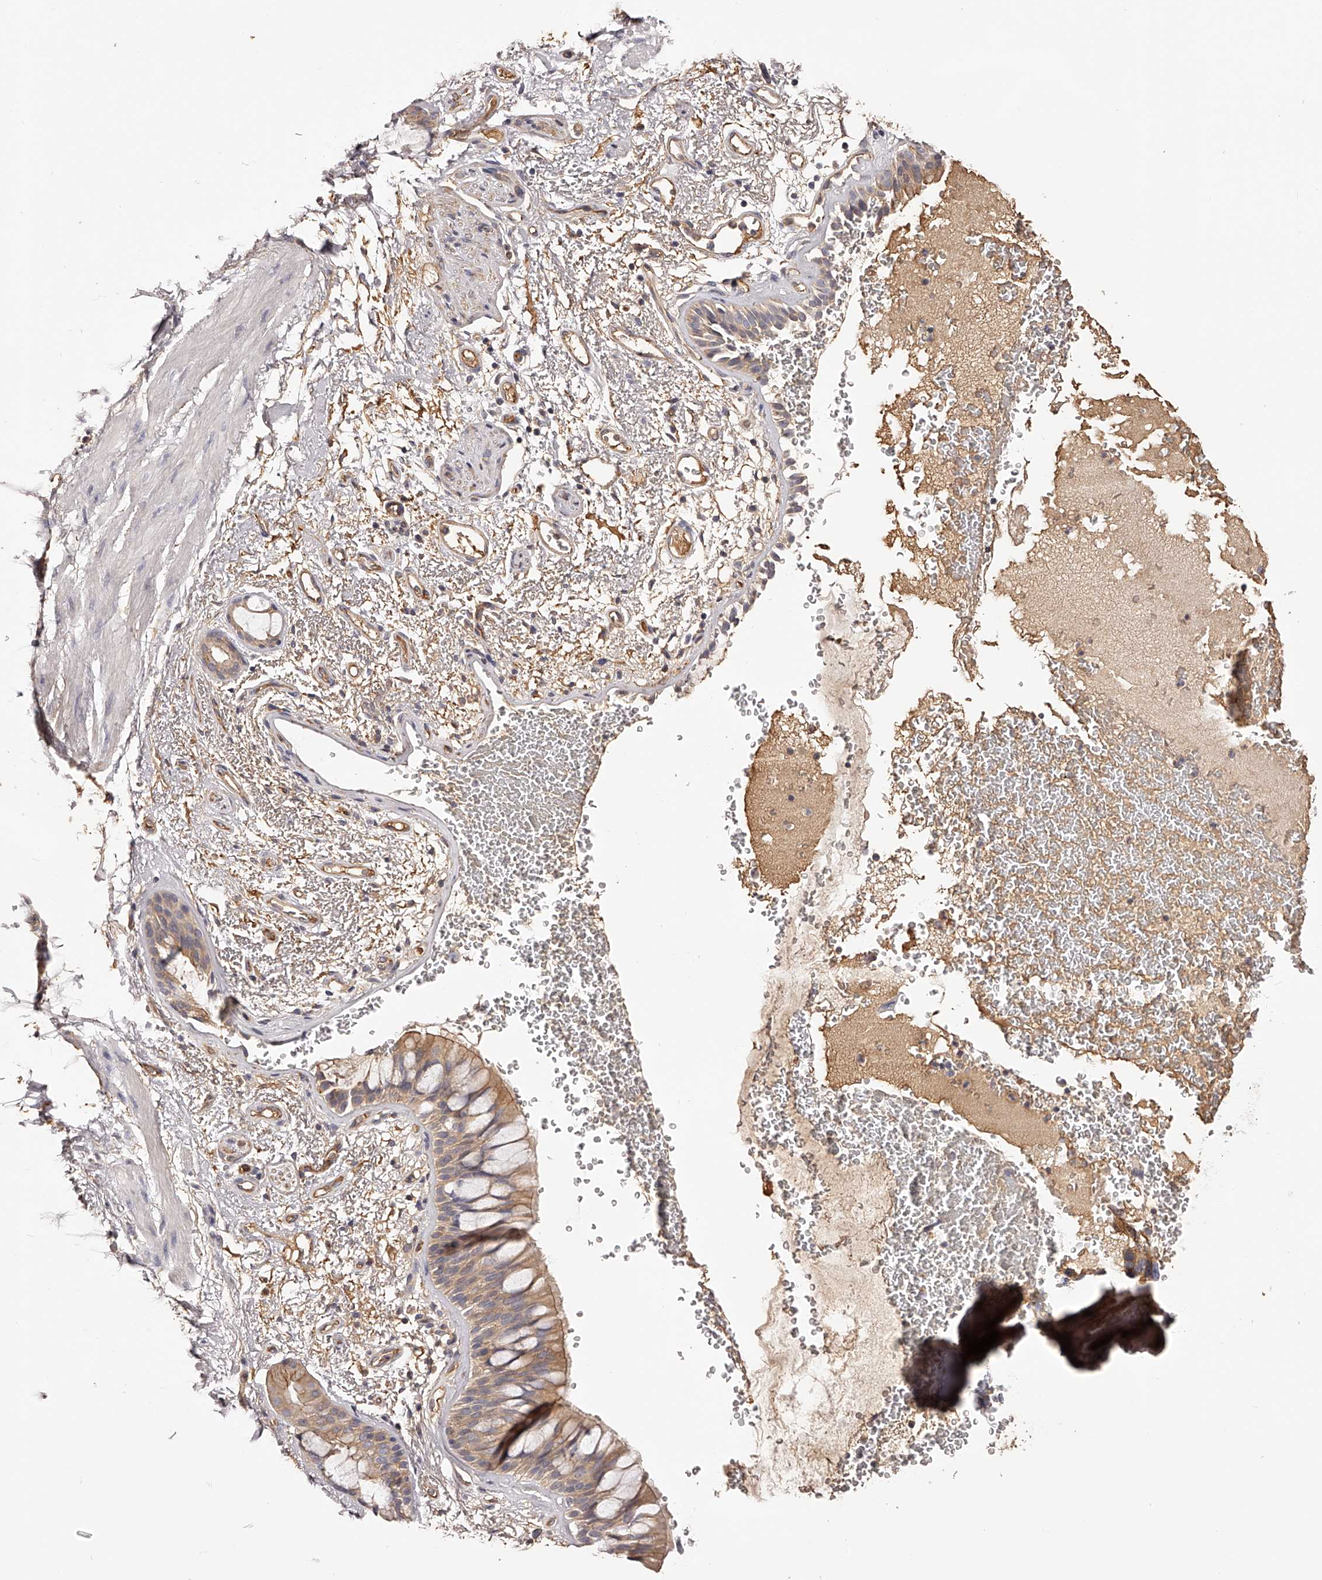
{"staining": {"intensity": "moderate", "quantity": ">75%", "location": "cytoplasmic/membranous"}, "tissue": "bronchus", "cell_type": "Respiratory epithelial cells", "image_type": "normal", "snomed": [{"axis": "morphology", "description": "Normal tissue, NOS"}, {"axis": "morphology", "description": "Squamous cell carcinoma, NOS"}, {"axis": "topography", "description": "Lymph node"}, {"axis": "topography", "description": "Bronchus"}, {"axis": "topography", "description": "Lung"}], "caption": "The image demonstrates immunohistochemical staining of benign bronchus. There is moderate cytoplasmic/membranous expression is present in approximately >75% of respiratory epithelial cells. Immunohistochemistry (ihc) stains the protein of interest in brown and the nuclei are stained blue.", "gene": "LTV1", "patient": {"sex": "male", "age": 66}}